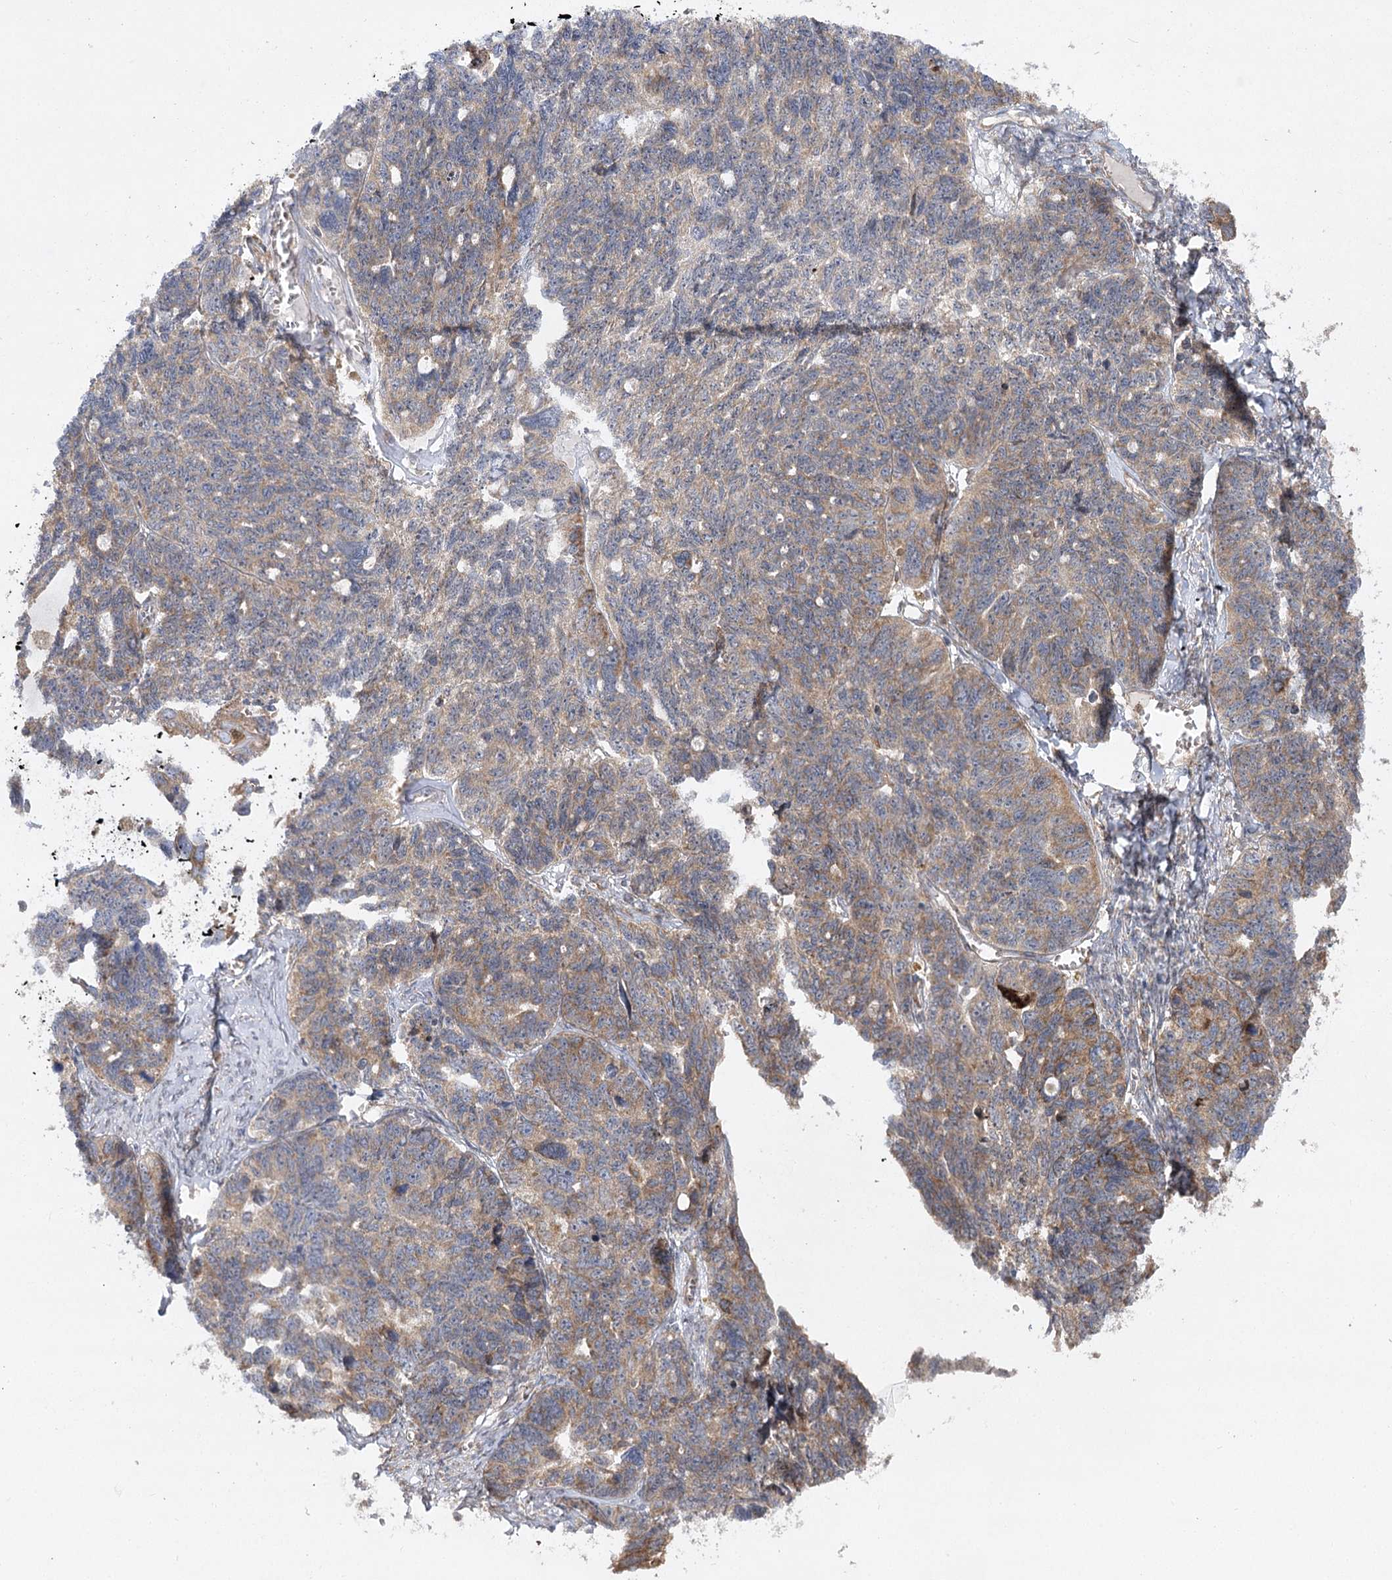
{"staining": {"intensity": "moderate", "quantity": "25%-75%", "location": "cytoplasmic/membranous"}, "tissue": "ovarian cancer", "cell_type": "Tumor cells", "image_type": "cancer", "snomed": [{"axis": "morphology", "description": "Cystadenocarcinoma, serous, NOS"}, {"axis": "topography", "description": "Ovary"}], "caption": "Approximately 25%-75% of tumor cells in human serous cystadenocarcinoma (ovarian) display moderate cytoplasmic/membranous protein expression as visualized by brown immunohistochemical staining.", "gene": "DNAJC13", "patient": {"sex": "female", "age": 79}}